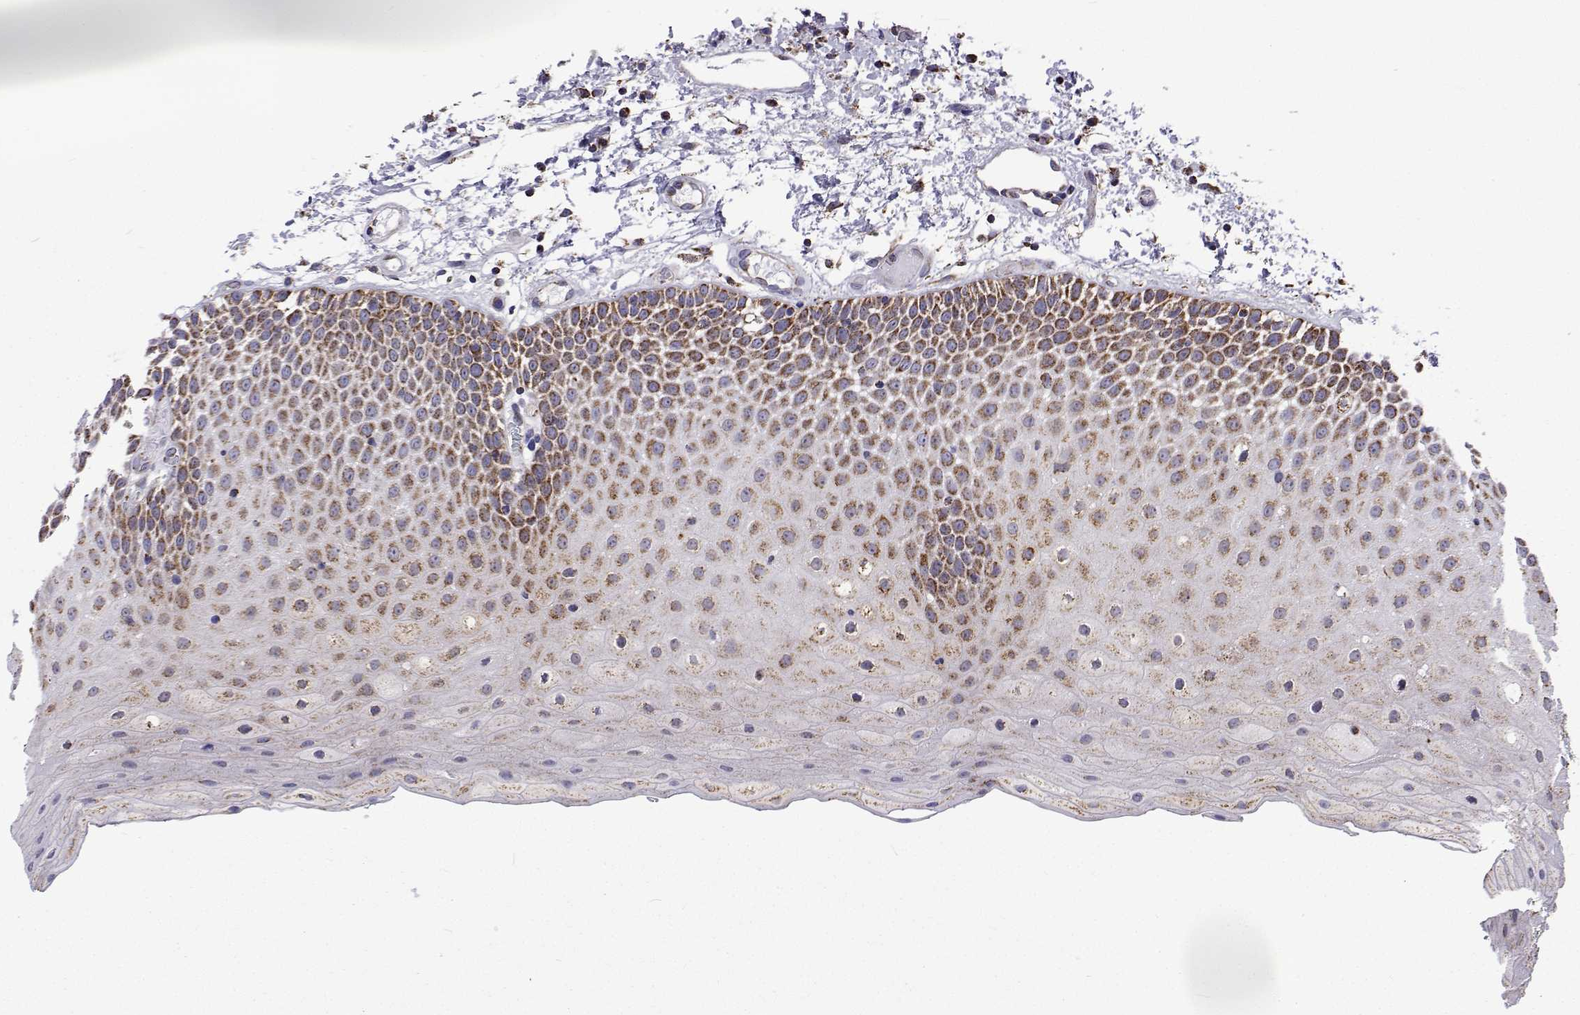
{"staining": {"intensity": "strong", "quantity": "25%-75%", "location": "cytoplasmic/membranous"}, "tissue": "oral mucosa", "cell_type": "Squamous epithelial cells", "image_type": "normal", "snomed": [{"axis": "morphology", "description": "Normal tissue, NOS"}, {"axis": "topography", "description": "Oral tissue"}], "caption": "This is an image of immunohistochemistry (IHC) staining of unremarkable oral mucosa, which shows strong positivity in the cytoplasmic/membranous of squamous epithelial cells.", "gene": "MCCC2", "patient": {"sex": "female", "age": 82}}